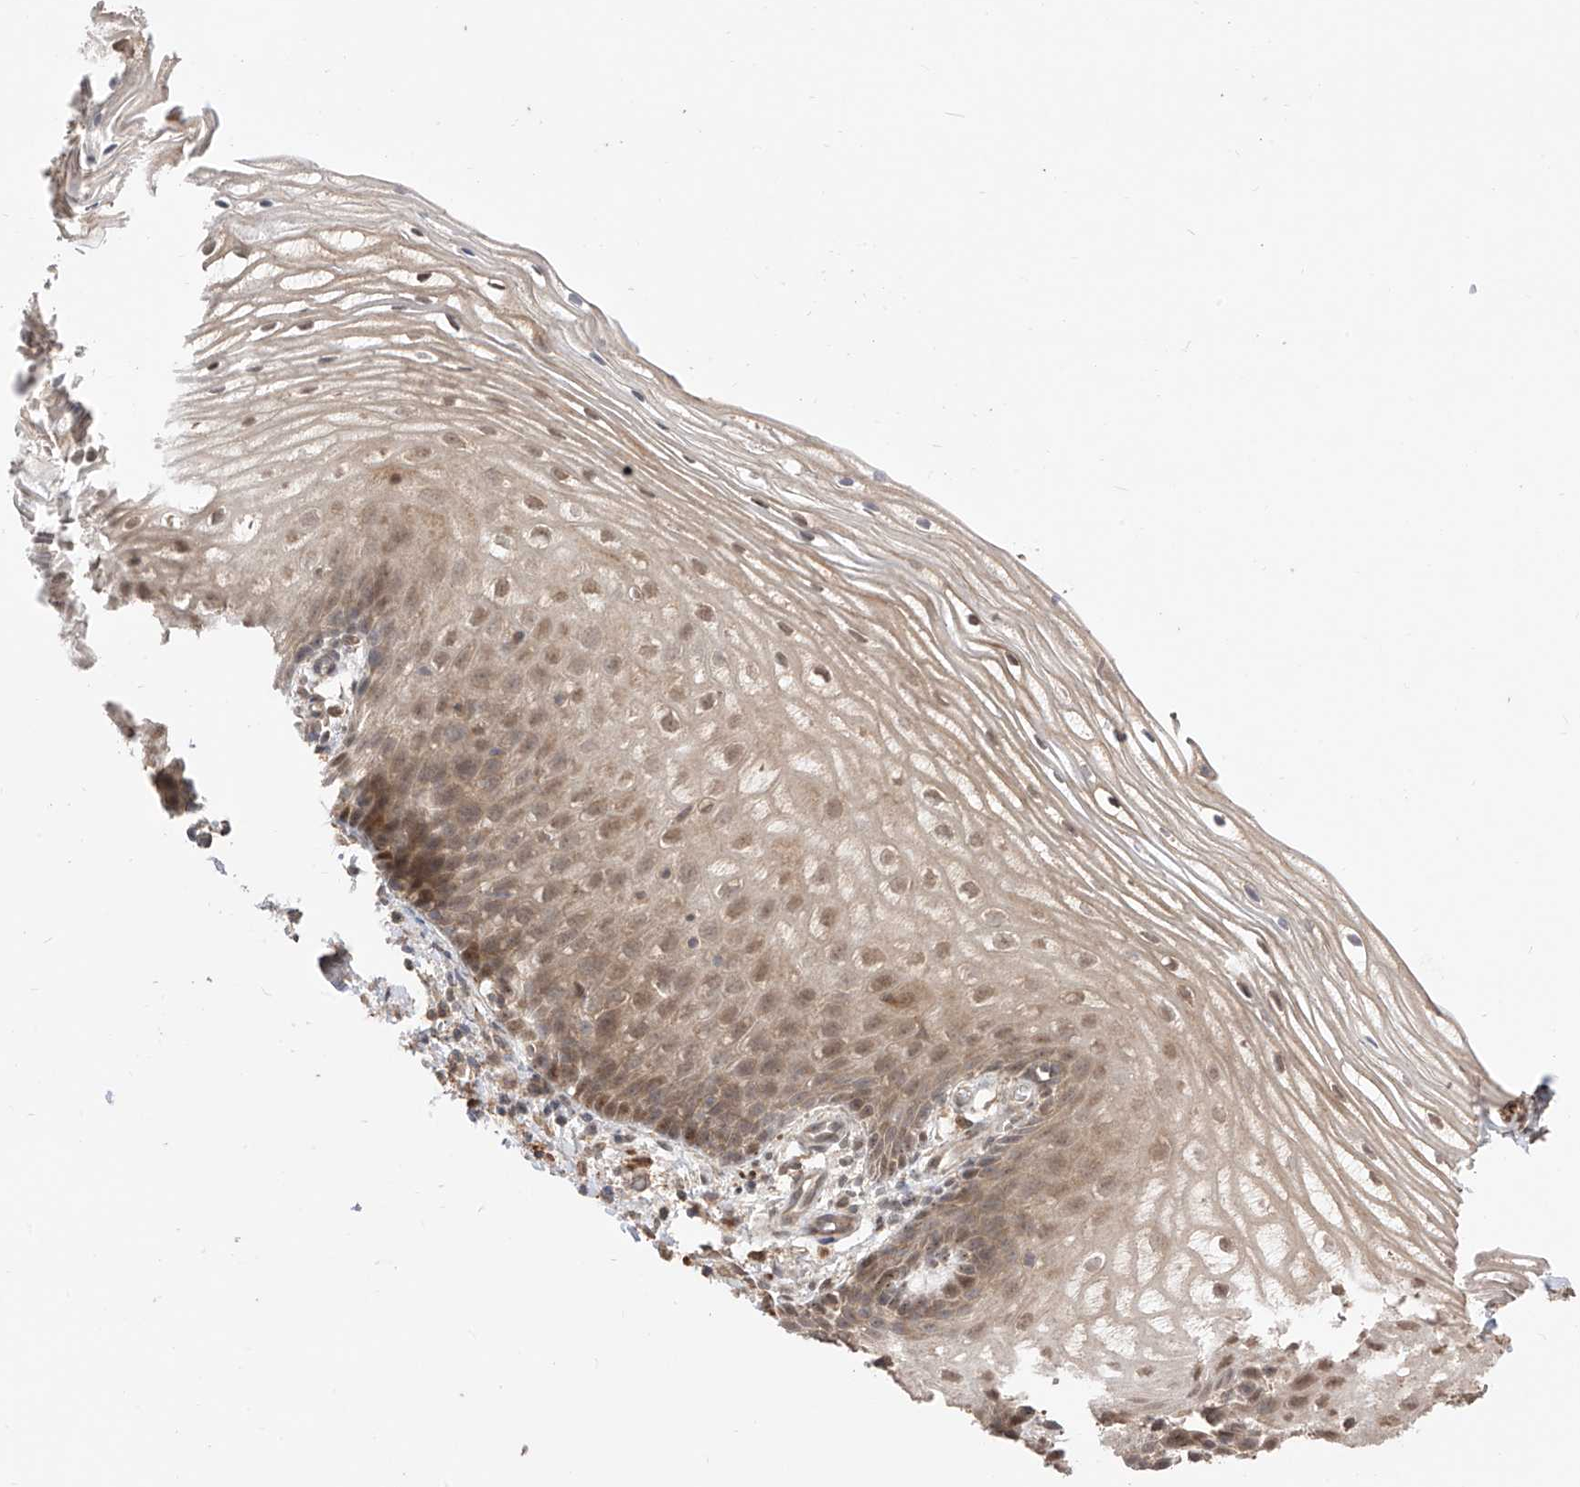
{"staining": {"intensity": "strong", "quantity": "<25%", "location": "nuclear"}, "tissue": "vagina", "cell_type": "Squamous epithelial cells", "image_type": "normal", "snomed": [{"axis": "morphology", "description": "Normal tissue, NOS"}, {"axis": "topography", "description": "Vagina"}], "caption": "Strong nuclear staining is present in approximately <25% of squamous epithelial cells in normal vagina.", "gene": "LATS1", "patient": {"sex": "female", "age": 60}}